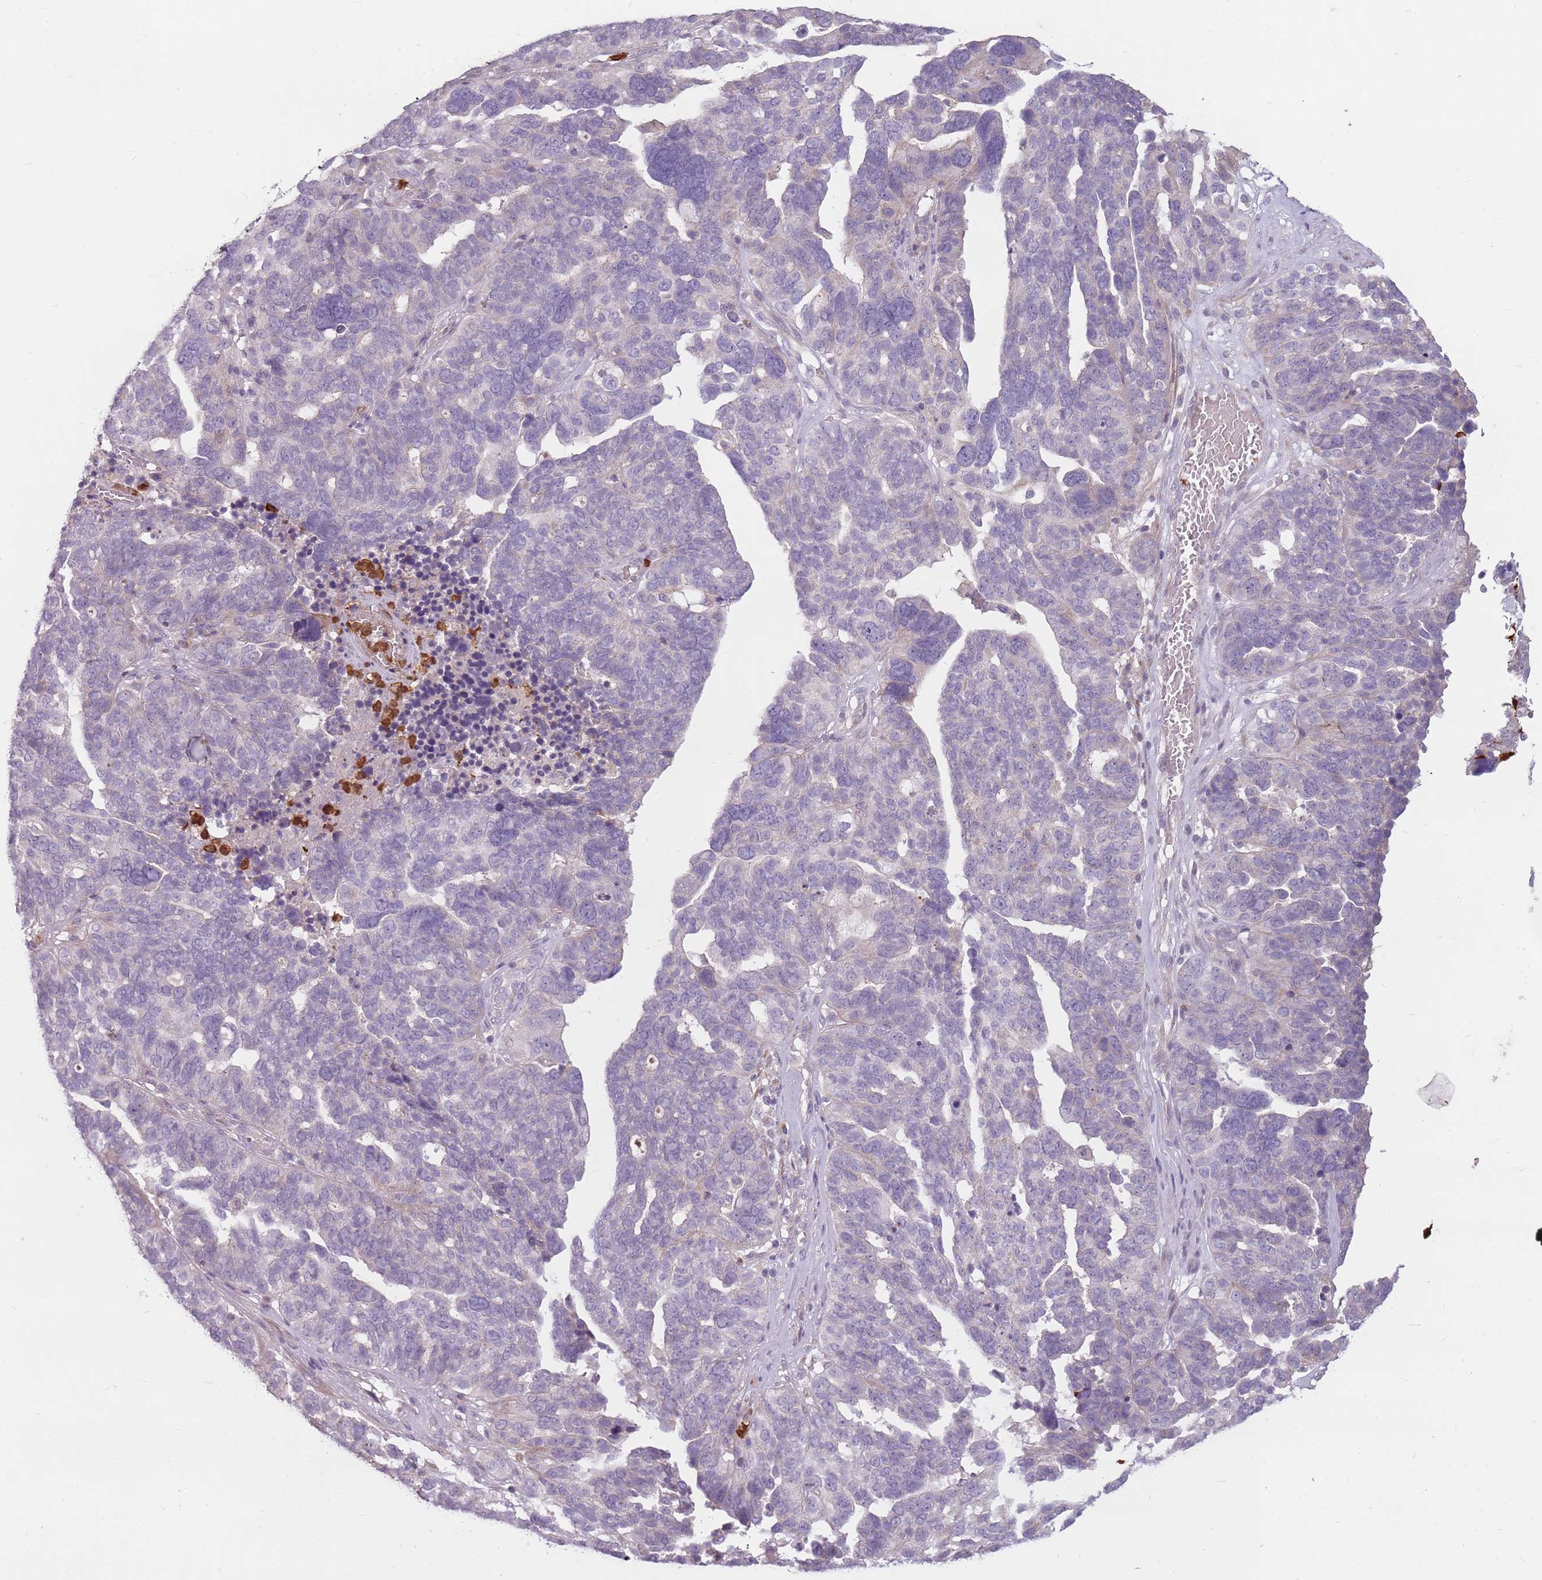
{"staining": {"intensity": "negative", "quantity": "none", "location": "none"}, "tissue": "ovarian cancer", "cell_type": "Tumor cells", "image_type": "cancer", "snomed": [{"axis": "morphology", "description": "Cystadenocarcinoma, serous, NOS"}, {"axis": "topography", "description": "Ovary"}], "caption": "An IHC histopathology image of ovarian cancer is shown. There is no staining in tumor cells of ovarian cancer.", "gene": "SPAG4", "patient": {"sex": "female", "age": 59}}